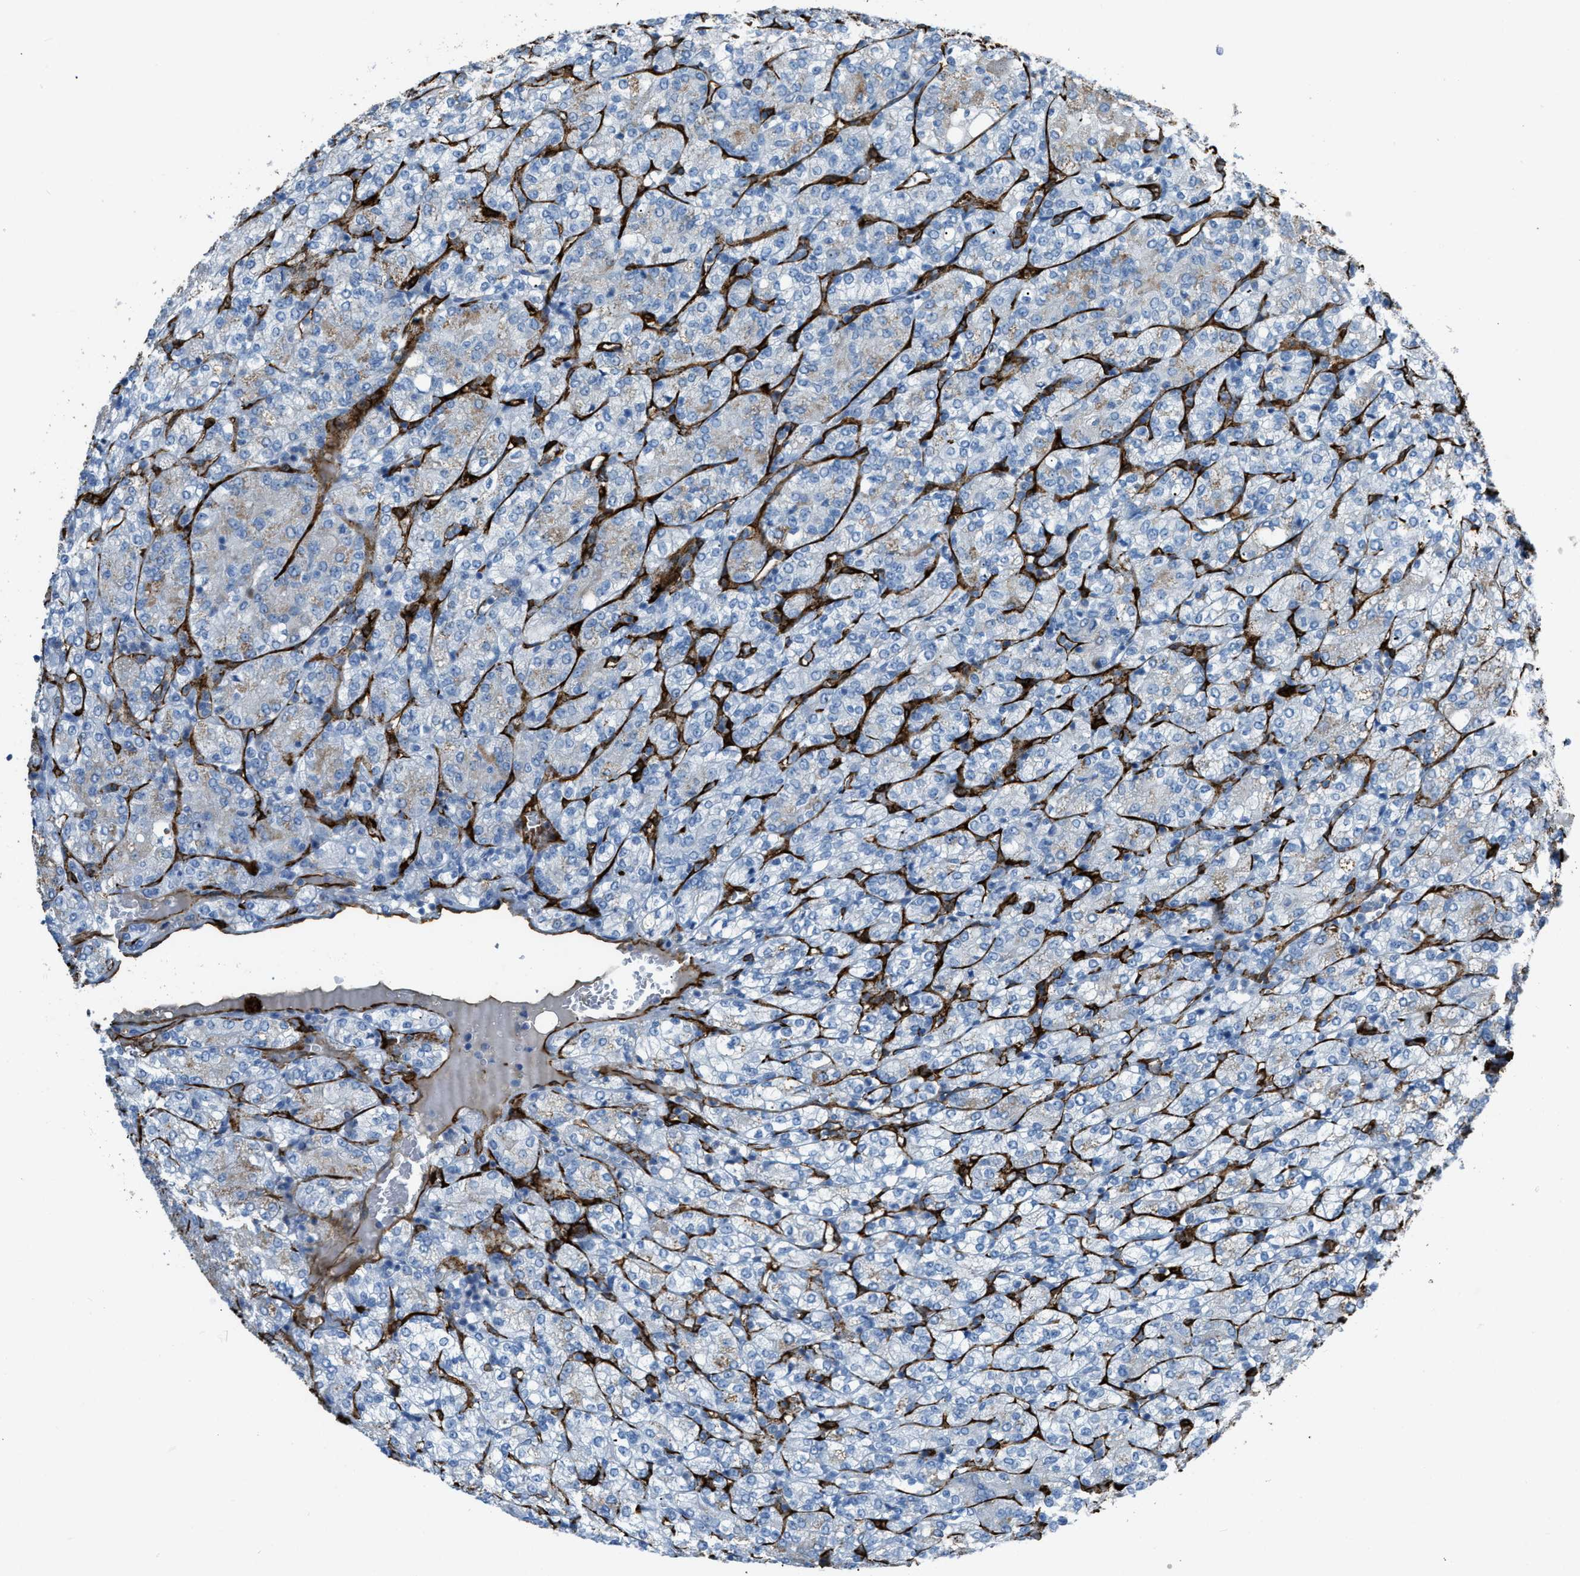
{"staining": {"intensity": "weak", "quantity": "<25%", "location": "cytoplasmic/membranous"}, "tissue": "renal cancer", "cell_type": "Tumor cells", "image_type": "cancer", "snomed": [{"axis": "morphology", "description": "Adenocarcinoma, NOS"}, {"axis": "topography", "description": "Kidney"}], "caption": "IHC of renal cancer exhibits no expression in tumor cells.", "gene": "SLC22A15", "patient": {"sex": "male", "age": 77}}